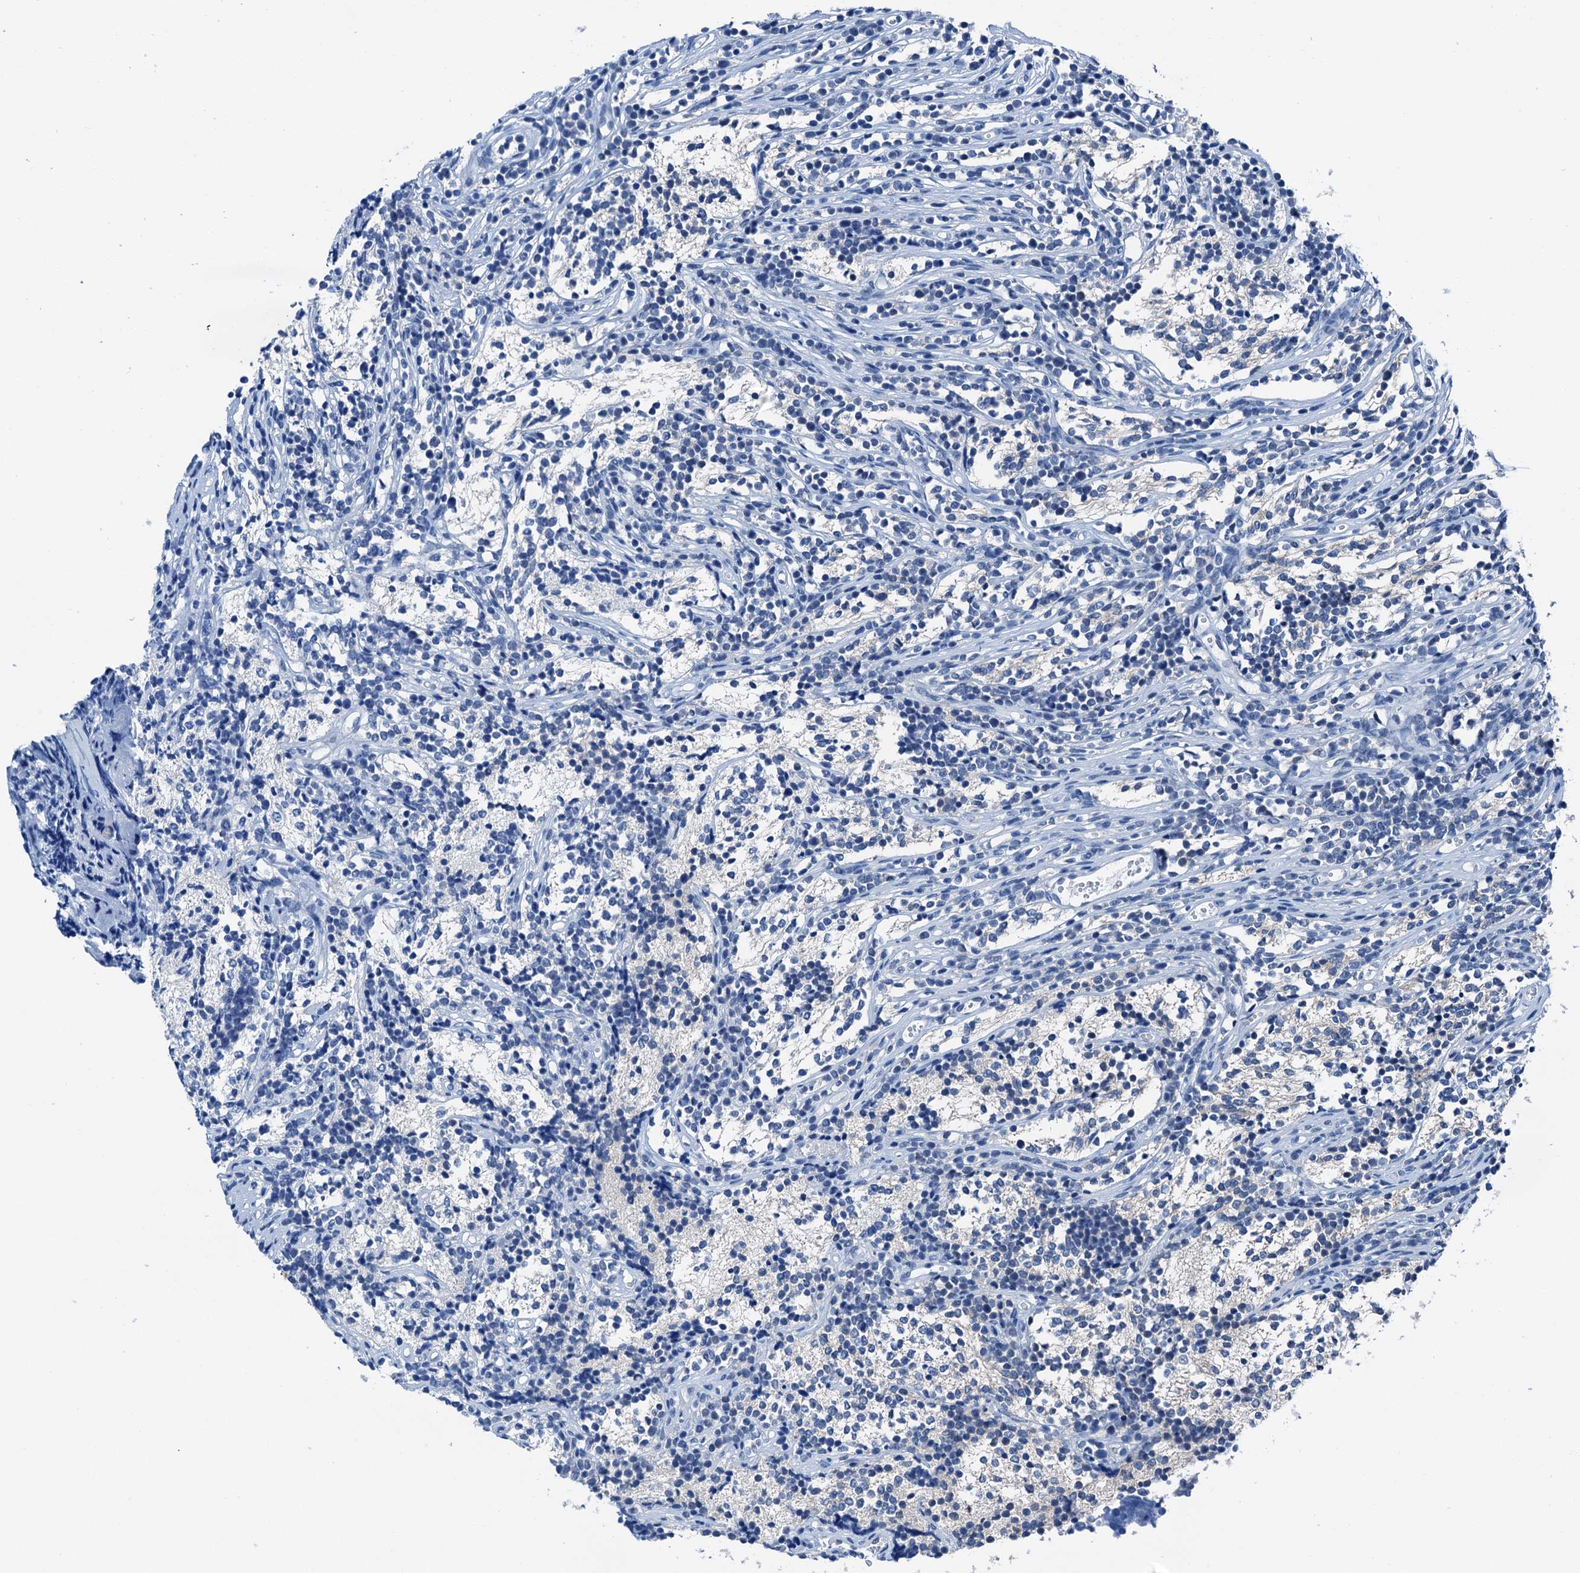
{"staining": {"intensity": "negative", "quantity": "none", "location": "none"}, "tissue": "glioma", "cell_type": "Tumor cells", "image_type": "cancer", "snomed": [{"axis": "morphology", "description": "Glioma, malignant, Low grade"}, {"axis": "topography", "description": "Brain"}], "caption": "Immunohistochemical staining of malignant glioma (low-grade) demonstrates no significant positivity in tumor cells.", "gene": "CBLN3", "patient": {"sex": "female", "age": 1}}